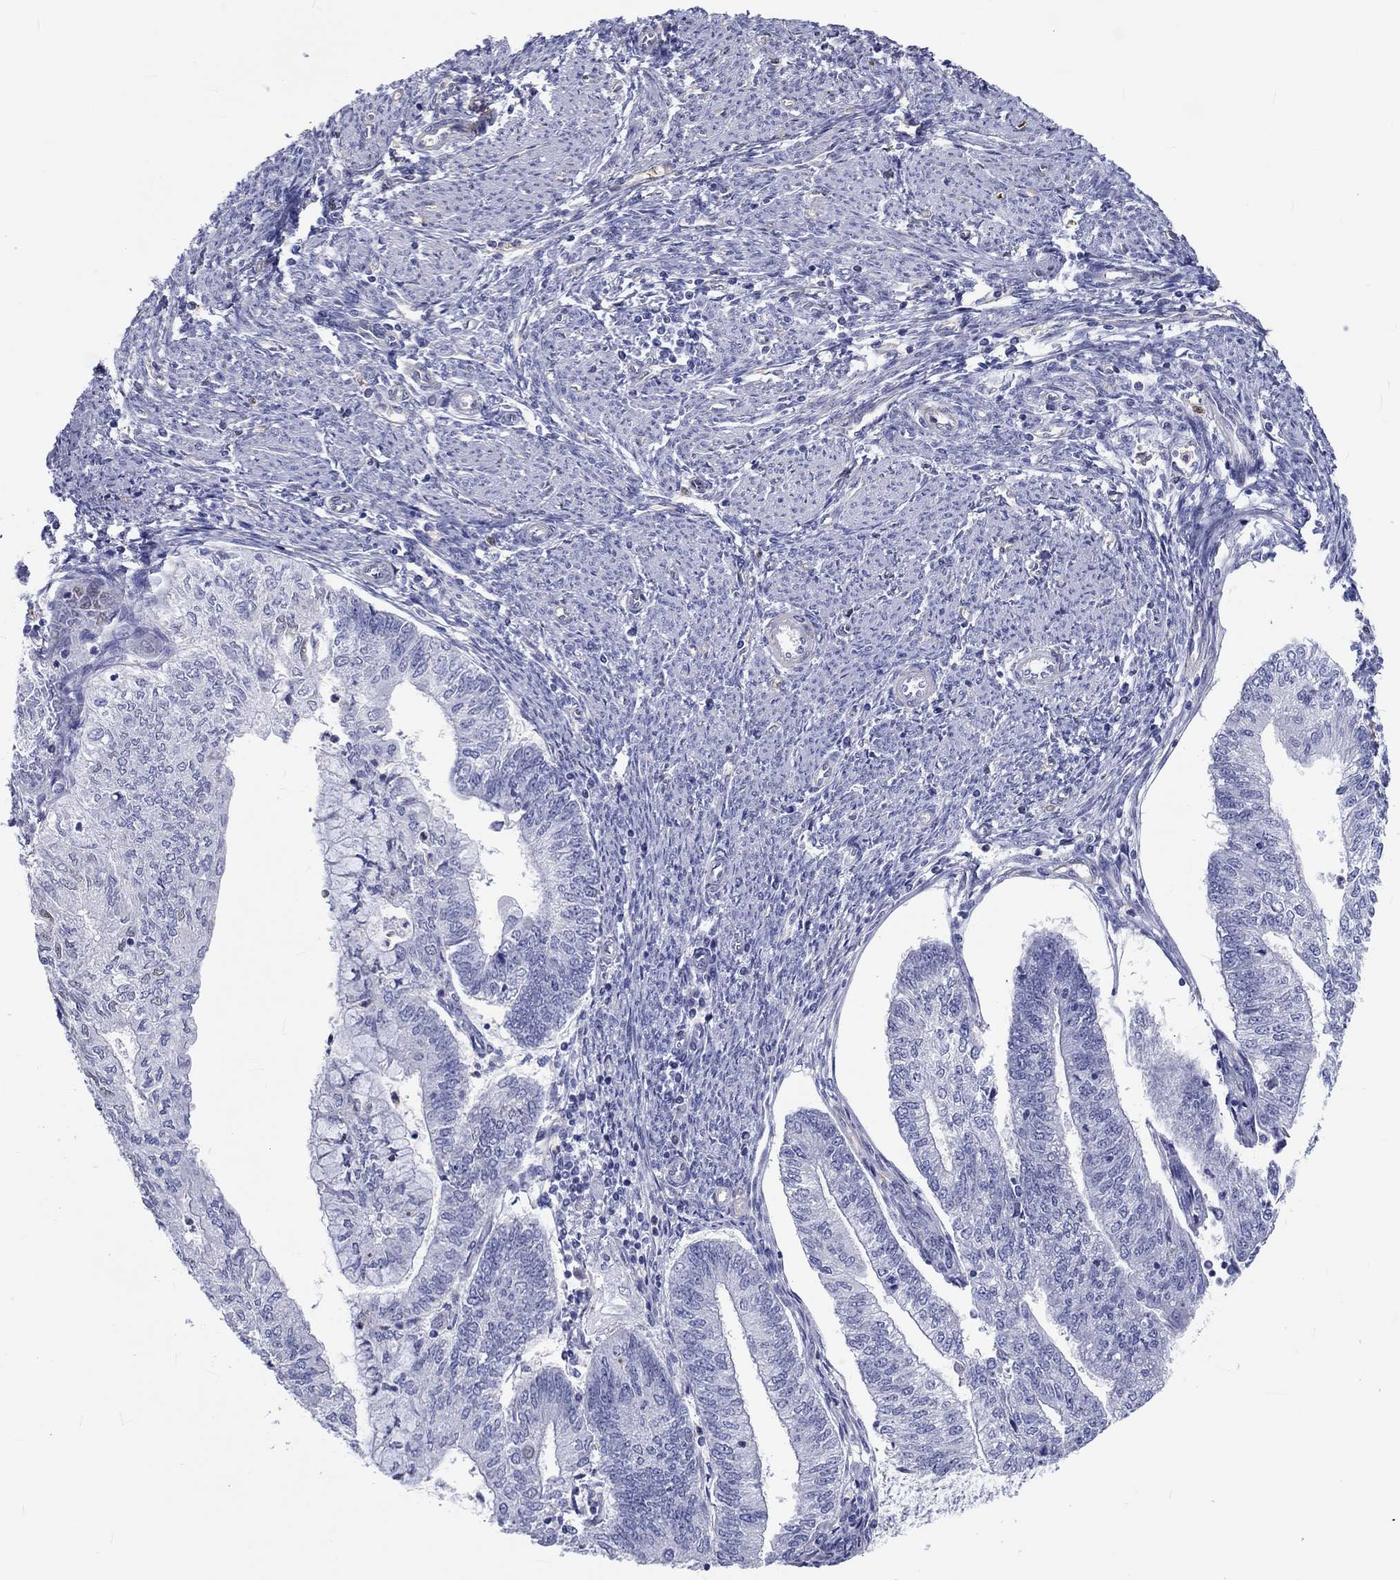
{"staining": {"intensity": "negative", "quantity": "none", "location": "none"}, "tissue": "endometrial cancer", "cell_type": "Tumor cells", "image_type": "cancer", "snomed": [{"axis": "morphology", "description": "Adenocarcinoma, NOS"}, {"axis": "topography", "description": "Endometrium"}], "caption": "The micrograph displays no staining of tumor cells in endometrial adenocarcinoma.", "gene": "CDY2B", "patient": {"sex": "female", "age": 59}}